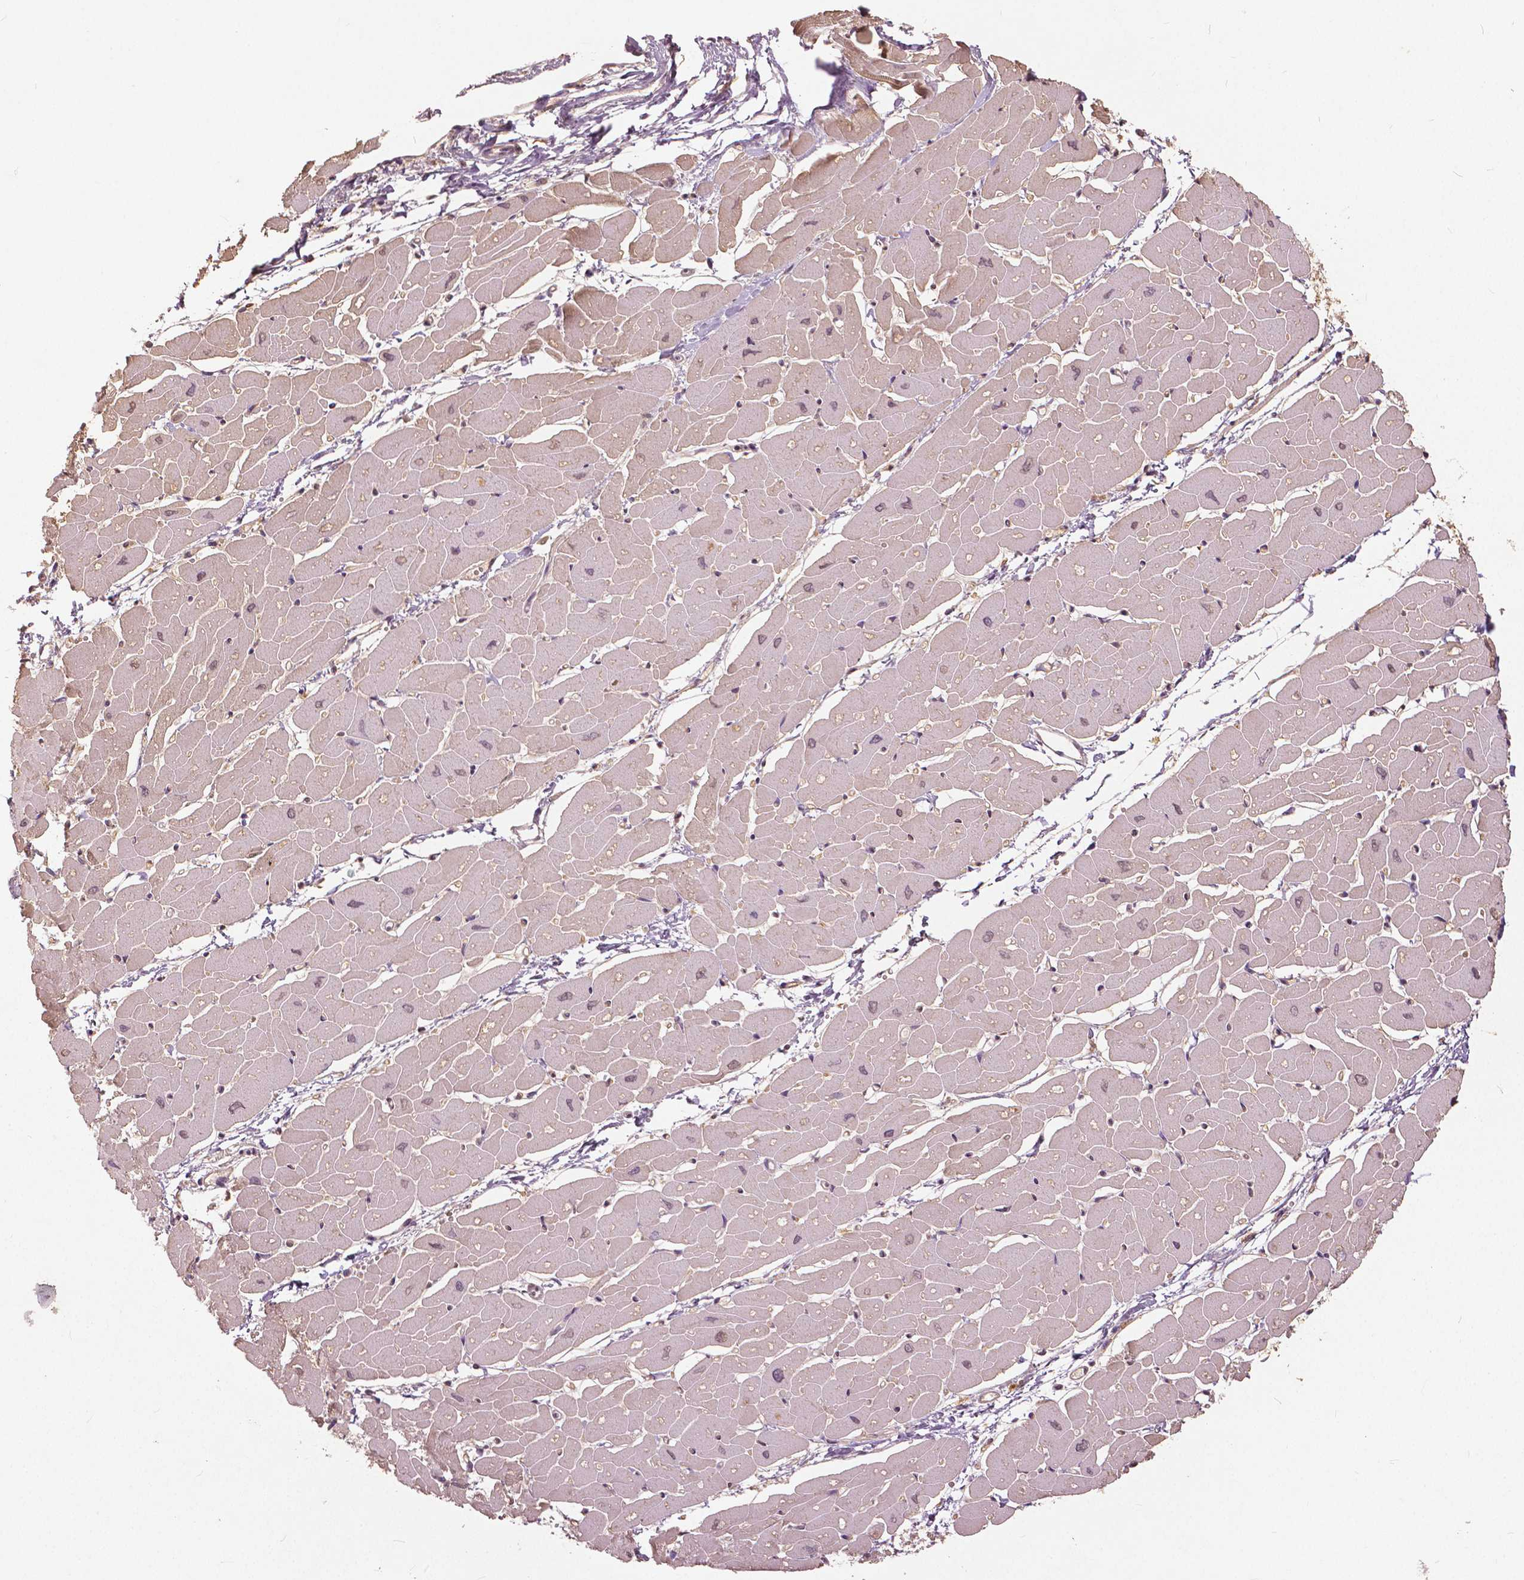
{"staining": {"intensity": "weak", "quantity": "25%-75%", "location": "cytoplasmic/membranous,nuclear"}, "tissue": "heart muscle", "cell_type": "Cardiomyocytes", "image_type": "normal", "snomed": [{"axis": "morphology", "description": "Normal tissue, NOS"}, {"axis": "topography", "description": "Heart"}], "caption": "A high-resolution image shows IHC staining of normal heart muscle, which exhibits weak cytoplasmic/membranous,nuclear expression in about 25%-75% of cardiomyocytes. Immunohistochemistry stains the protein of interest in brown and the nuclei are stained blue.", "gene": "ANGPTL4", "patient": {"sex": "male", "age": 57}}